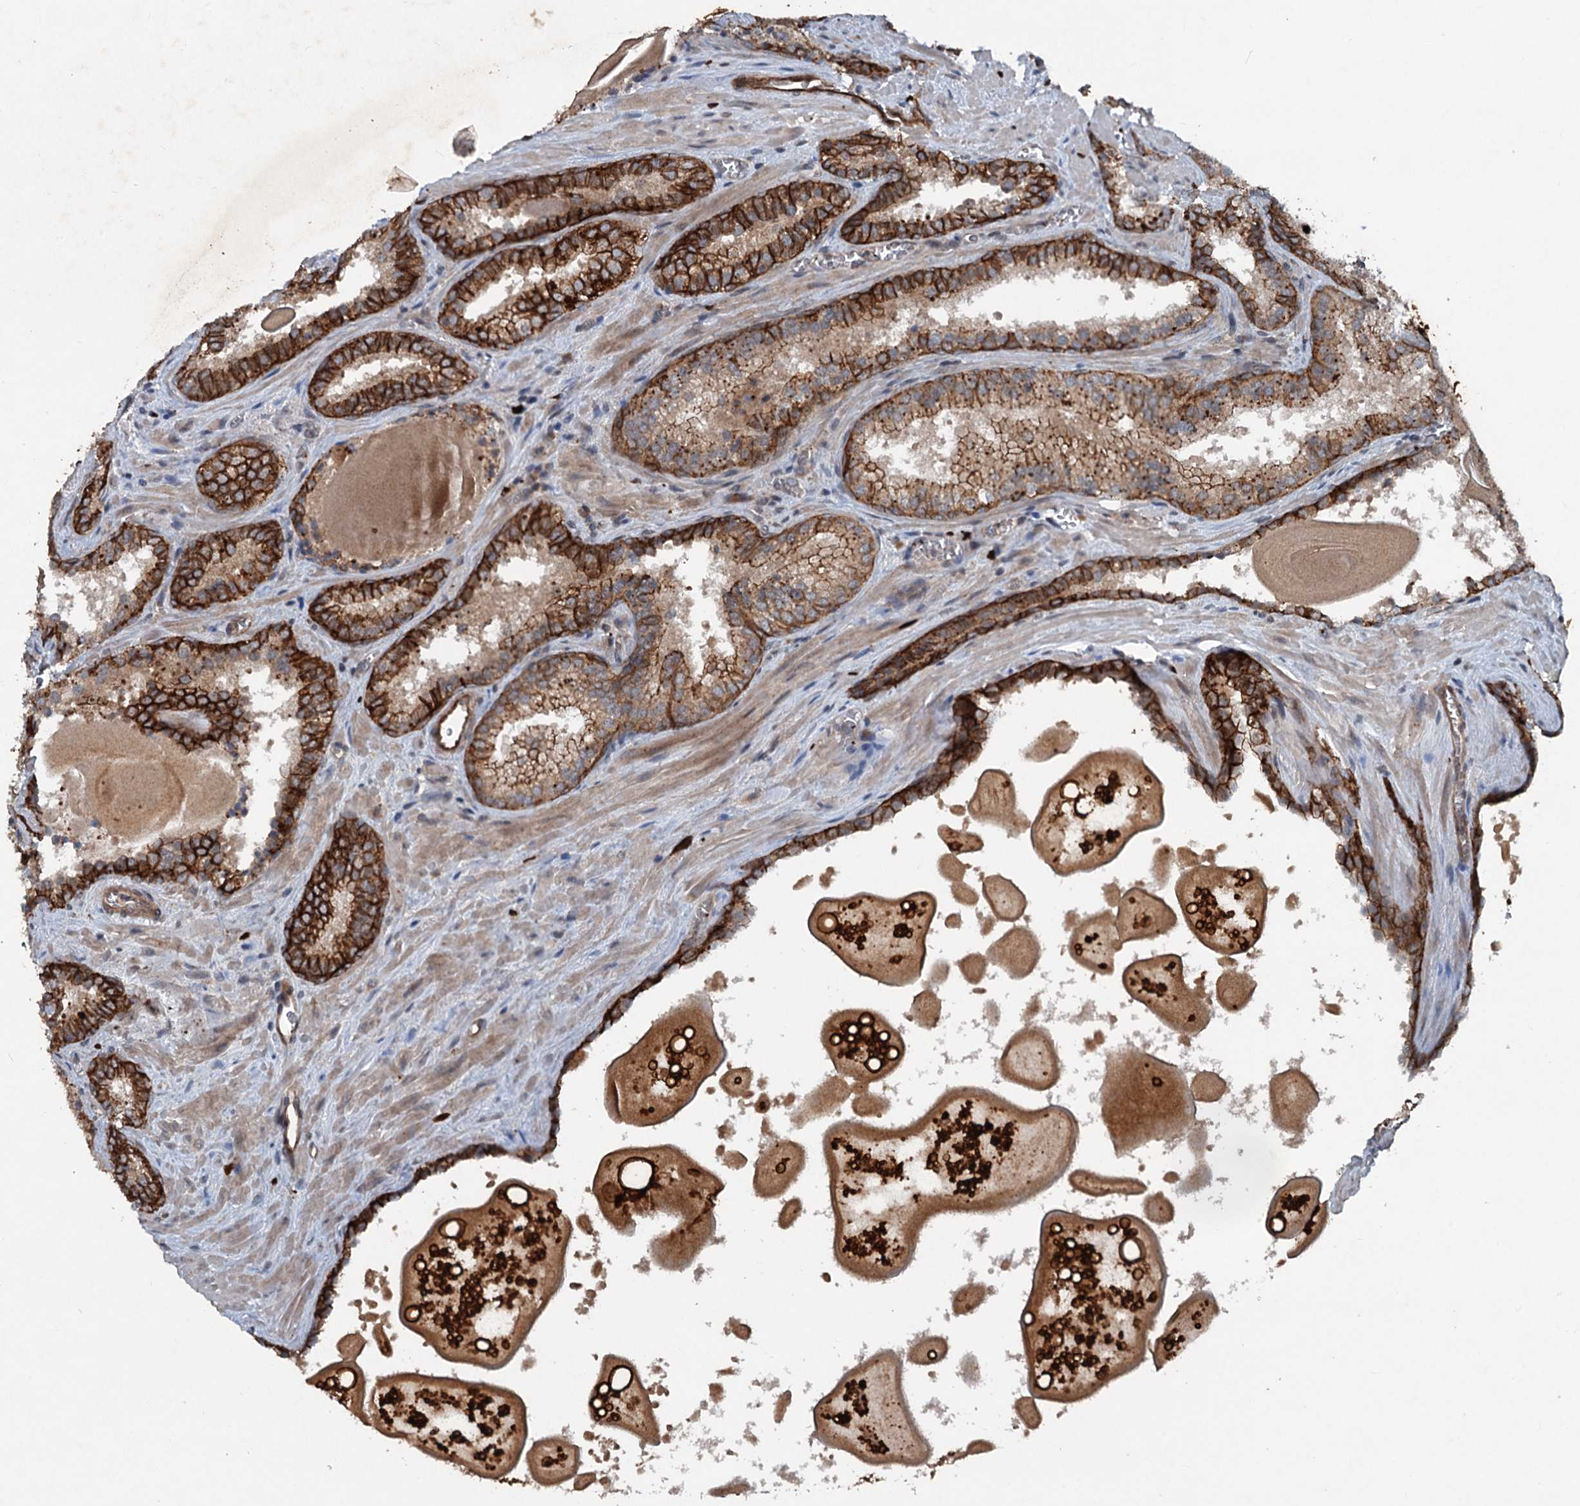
{"staining": {"intensity": "strong", "quantity": ">75%", "location": "cytoplasmic/membranous"}, "tissue": "prostate cancer", "cell_type": "Tumor cells", "image_type": "cancer", "snomed": [{"axis": "morphology", "description": "Adenocarcinoma, High grade"}, {"axis": "topography", "description": "Prostate"}], "caption": "Tumor cells display high levels of strong cytoplasmic/membranous positivity in approximately >75% of cells in prostate cancer.", "gene": "N4BP2L2", "patient": {"sex": "male", "age": 66}}